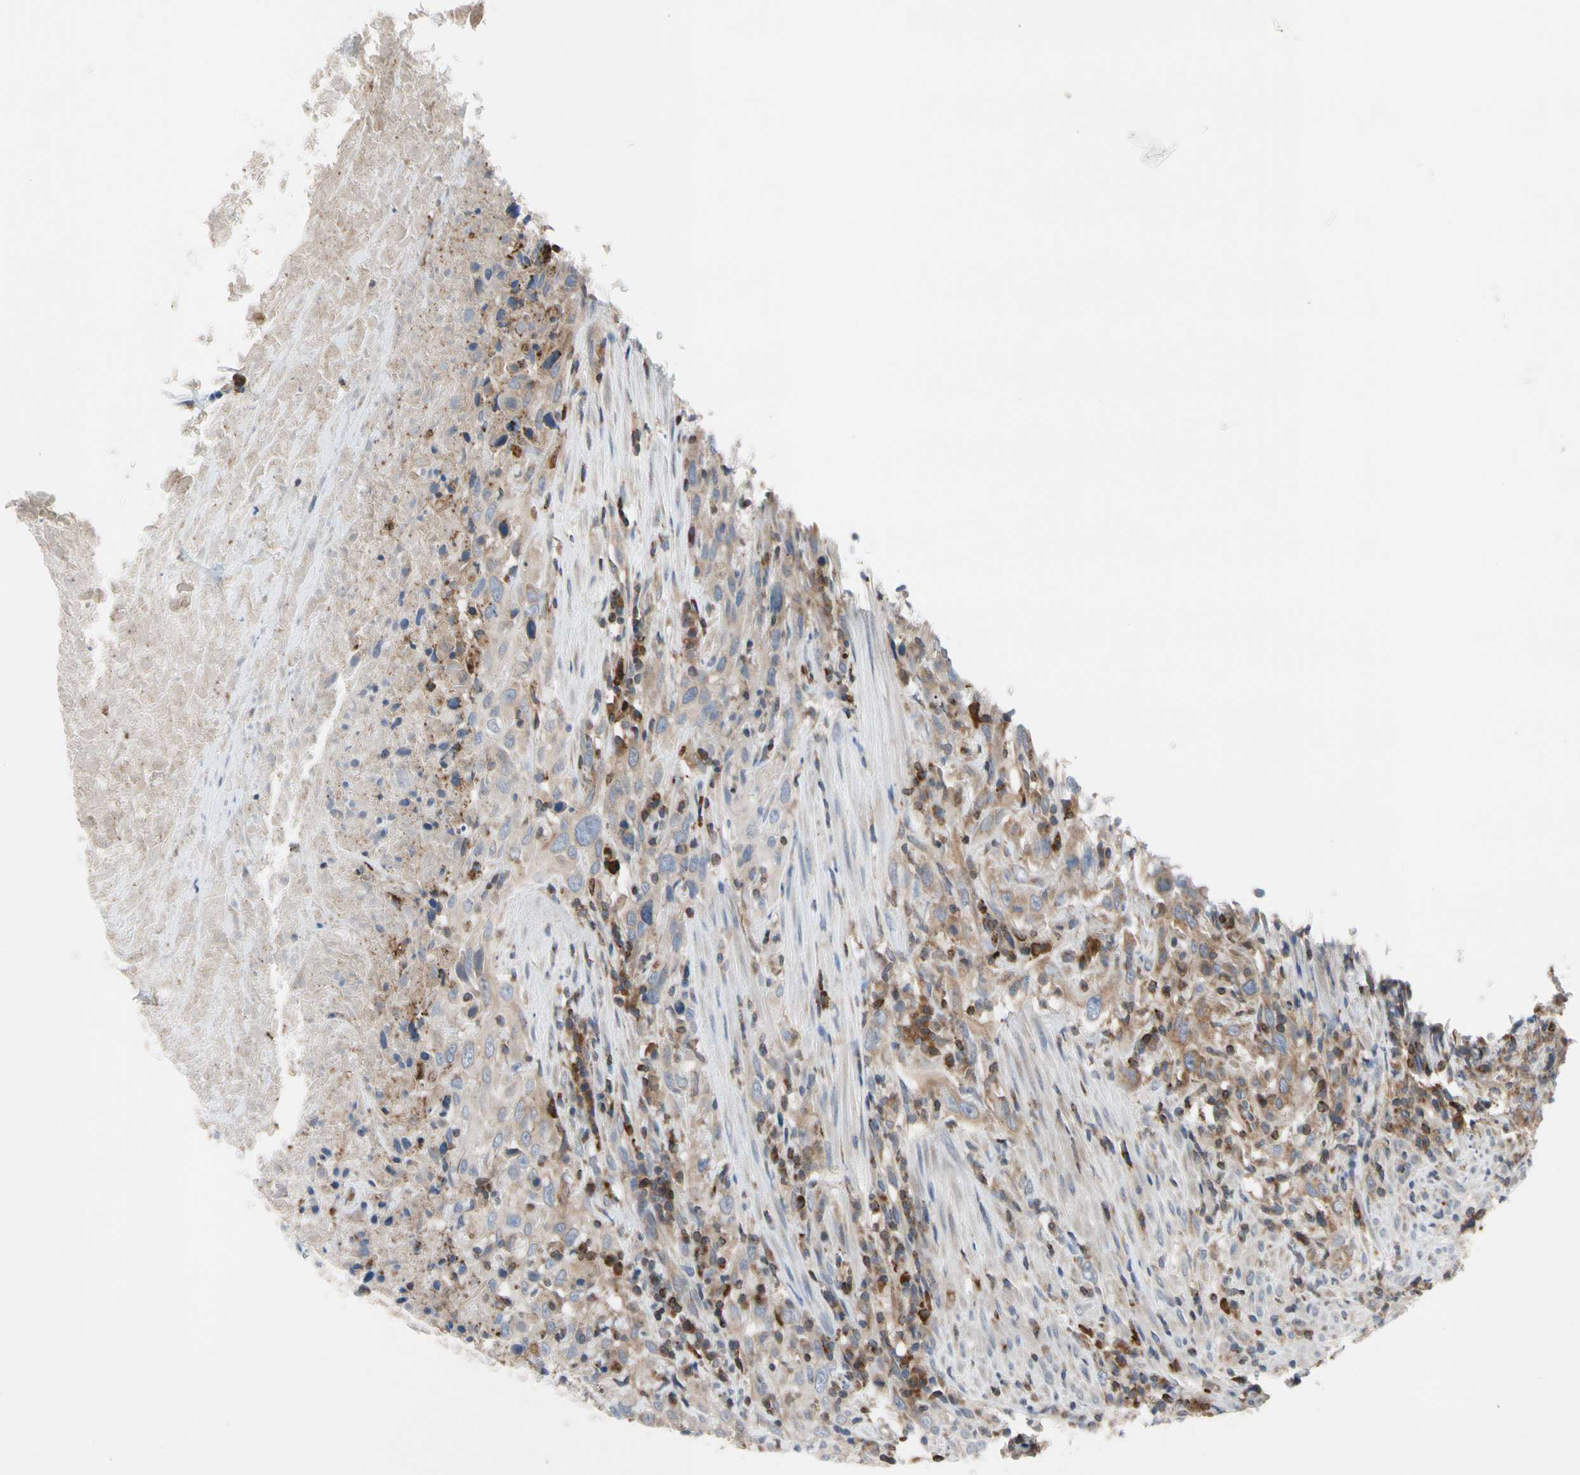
{"staining": {"intensity": "weak", "quantity": "25%-75%", "location": "cytoplasmic/membranous"}, "tissue": "urothelial cancer", "cell_type": "Tumor cells", "image_type": "cancer", "snomed": [{"axis": "morphology", "description": "Urothelial carcinoma, High grade"}, {"axis": "topography", "description": "Urinary bladder"}], "caption": "Weak cytoplasmic/membranous protein positivity is seen in about 25%-75% of tumor cells in urothelial carcinoma (high-grade). The staining is performed using DAB brown chromogen to label protein expression. The nuclei are counter-stained blue using hematoxylin.", "gene": "MCL1", "patient": {"sex": "male", "age": 61}}